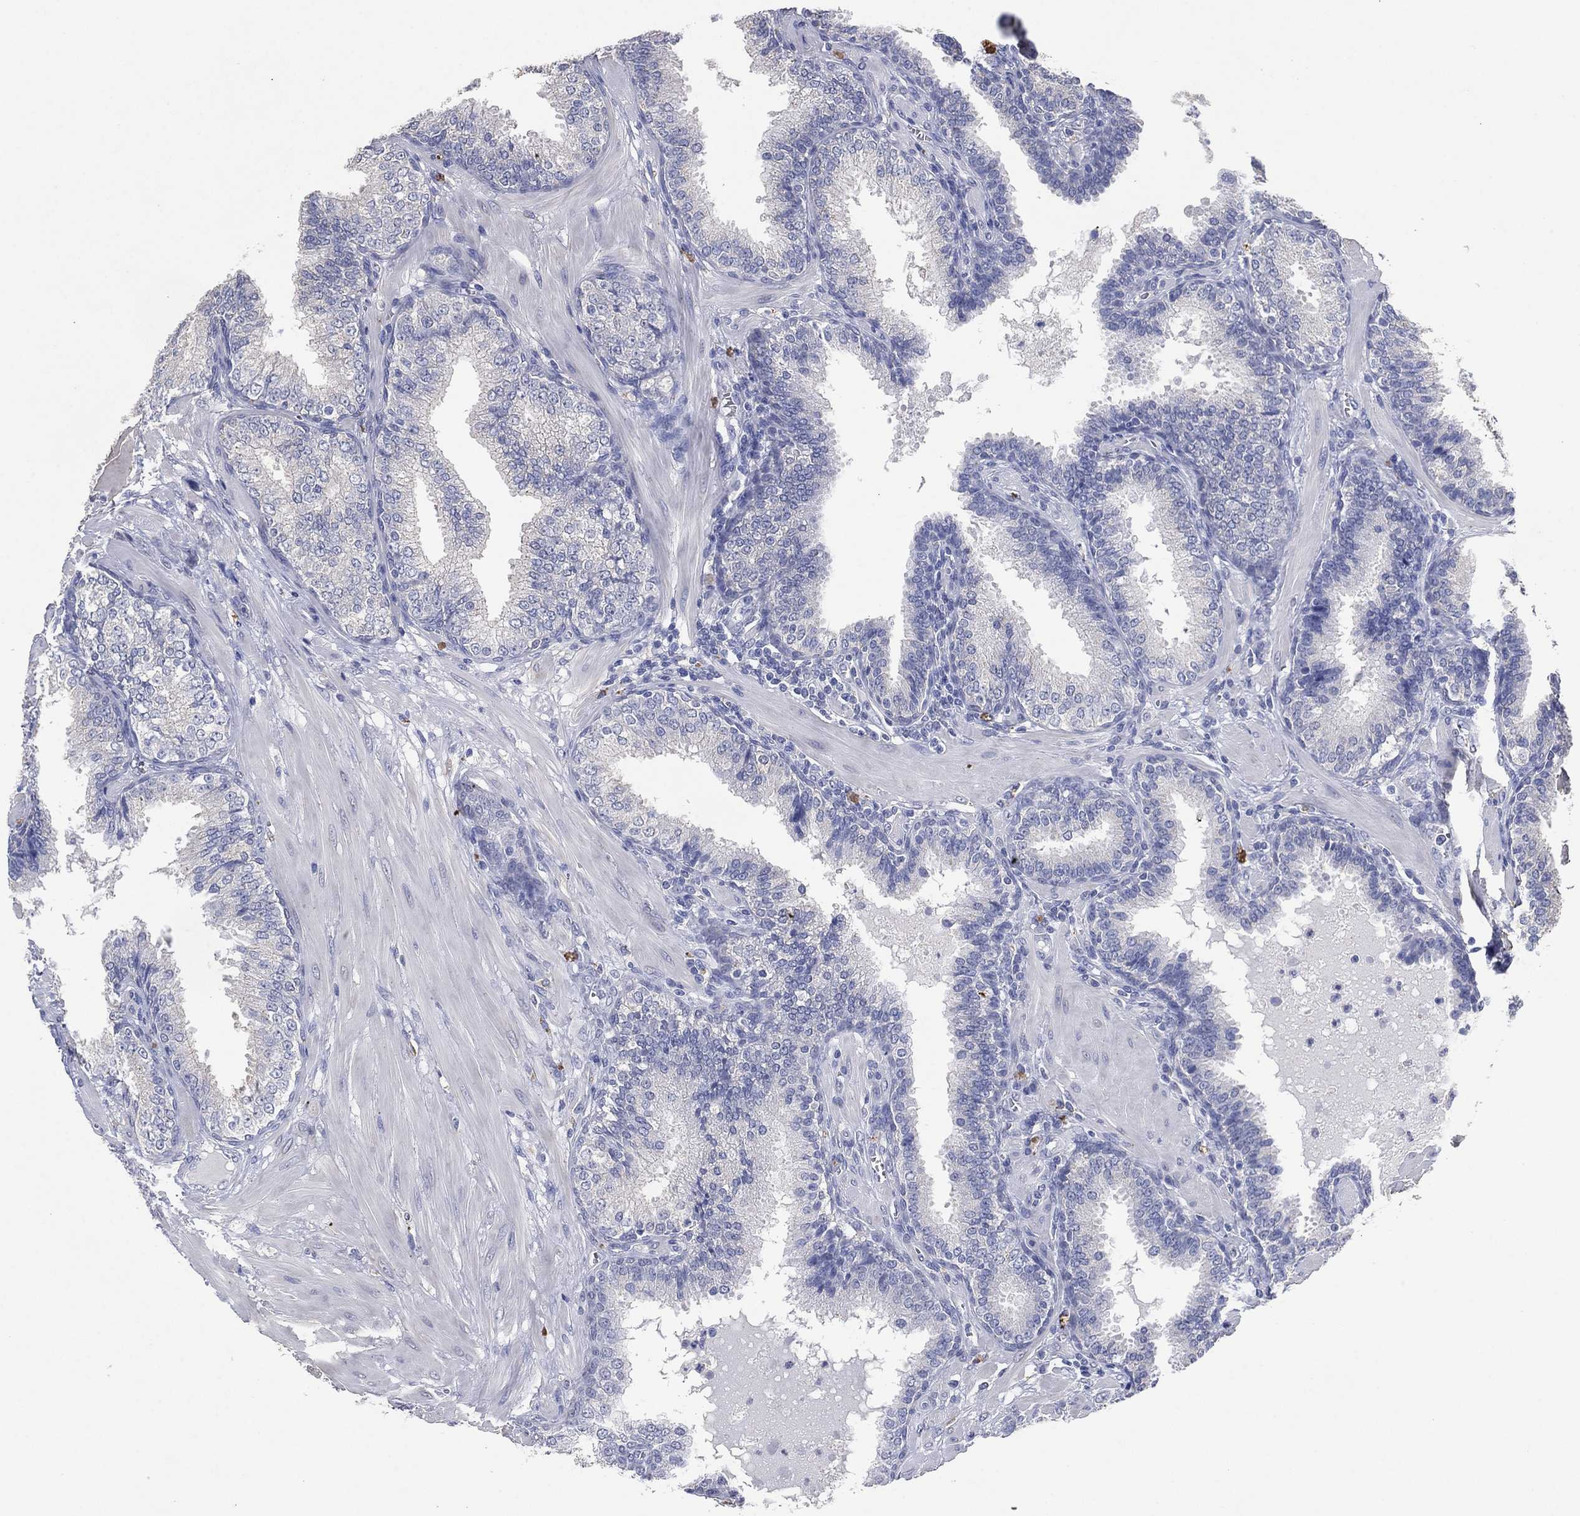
{"staining": {"intensity": "negative", "quantity": "none", "location": "none"}, "tissue": "prostate cancer", "cell_type": "Tumor cells", "image_type": "cancer", "snomed": [{"axis": "morphology", "description": "Adenocarcinoma, NOS"}, {"axis": "topography", "description": "Prostate"}], "caption": "Immunohistochemistry image of neoplastic tissue: human prostate adenocarcinoma stained with DAB shows no significant protein positivity in tumor cells.", "gene": "FSCN2", "patient": {"sex": "male", "age": 57}}